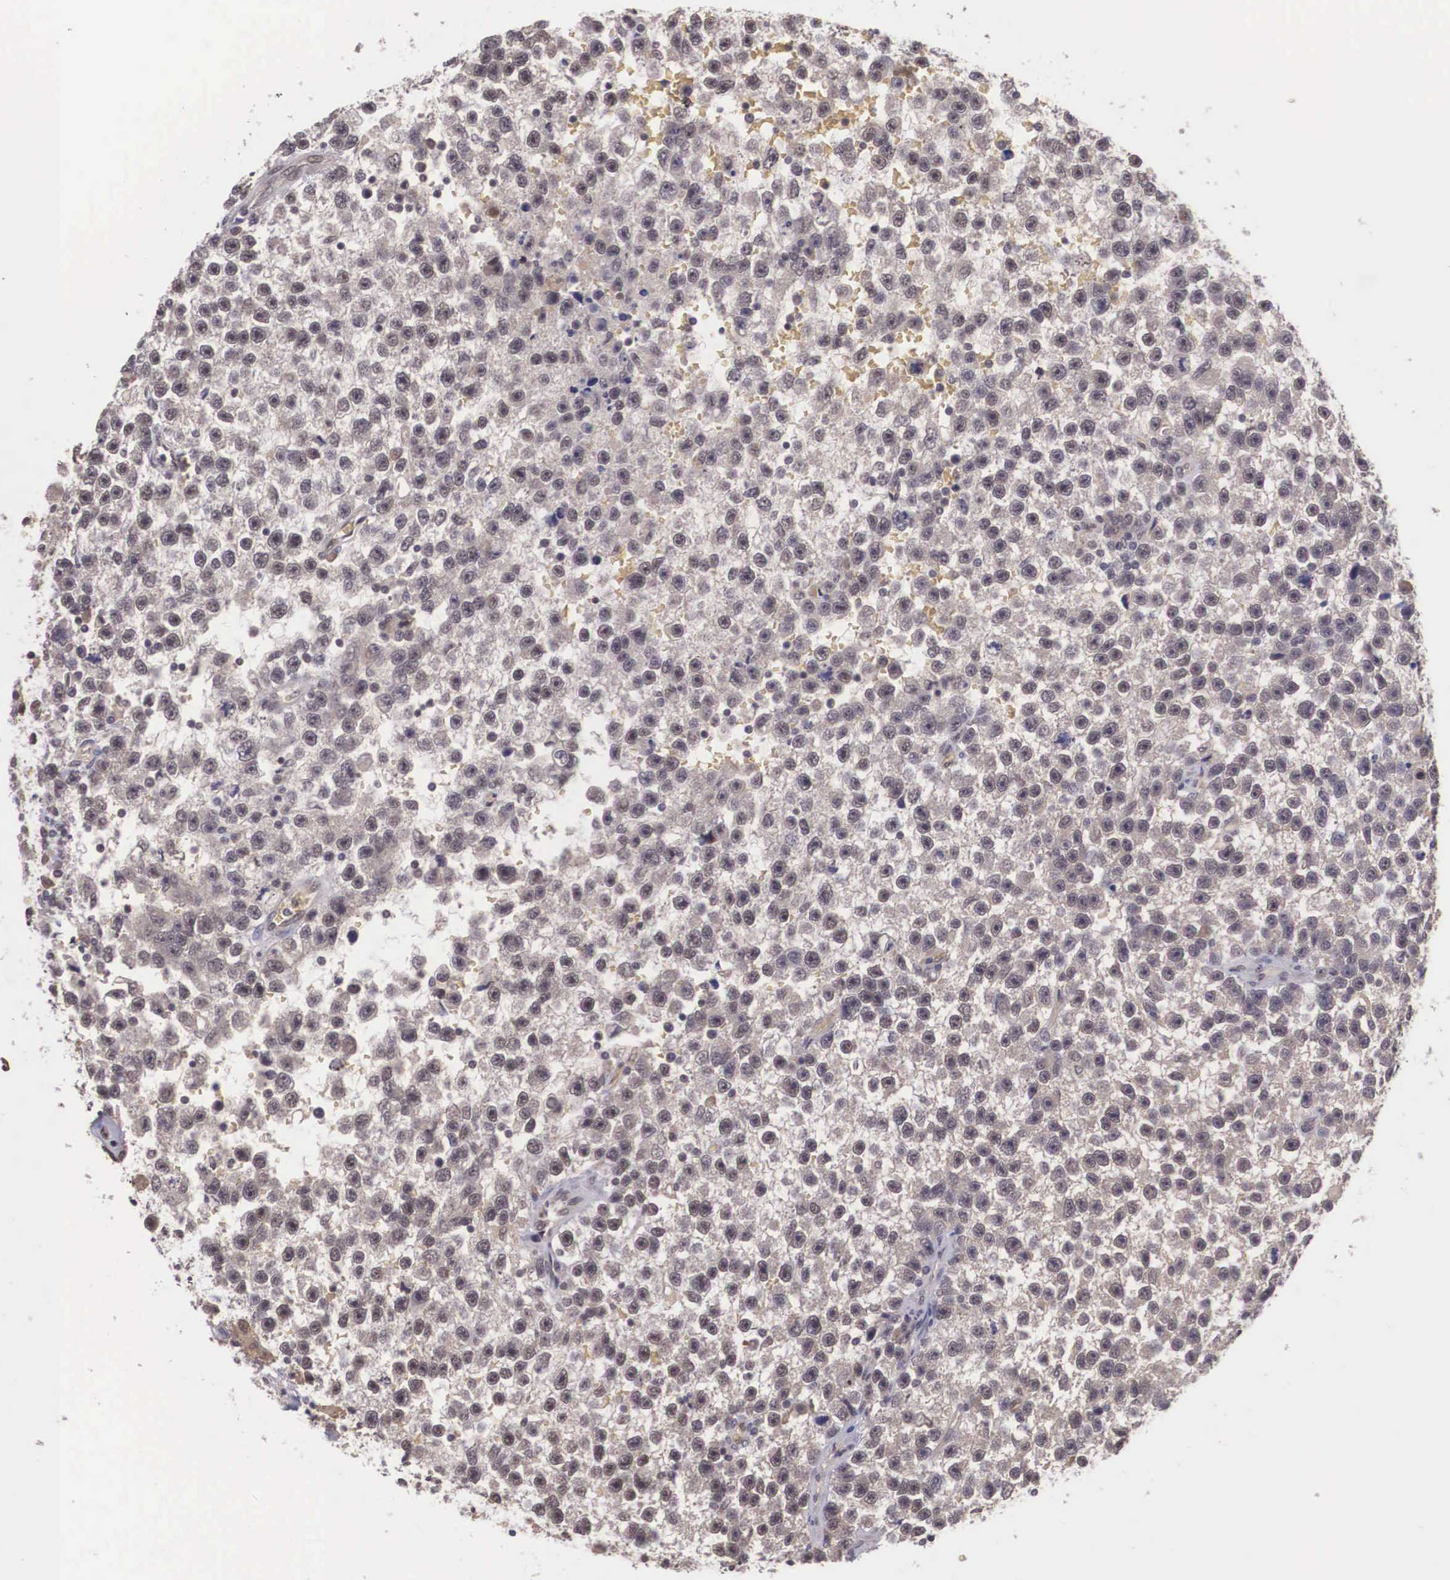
{"staining": {"intensity": "weak", "quantity": ">75%", "location": "cytoplasmic/membranous"}, "tissue": "testis cancer", "cell_type": "Tumor cells", "image_type": "cancer", "snomed": [{"axis": "morphology", "description": "Seminoma, NOS"}, {"axis": "topography", "description": "Testis"}], "caption": "Testis seminoma tissue displays weak cytoplasmic/membranous expression in about >75% of tumor cells, visualized by immunohistochemistry. (DAB (3,3'-diaminobenzidine) IHC, brown staining for protein, blue staining for nuclei).", "gene": "VASH1", "patient": {"sex": "male", "age": 33}}